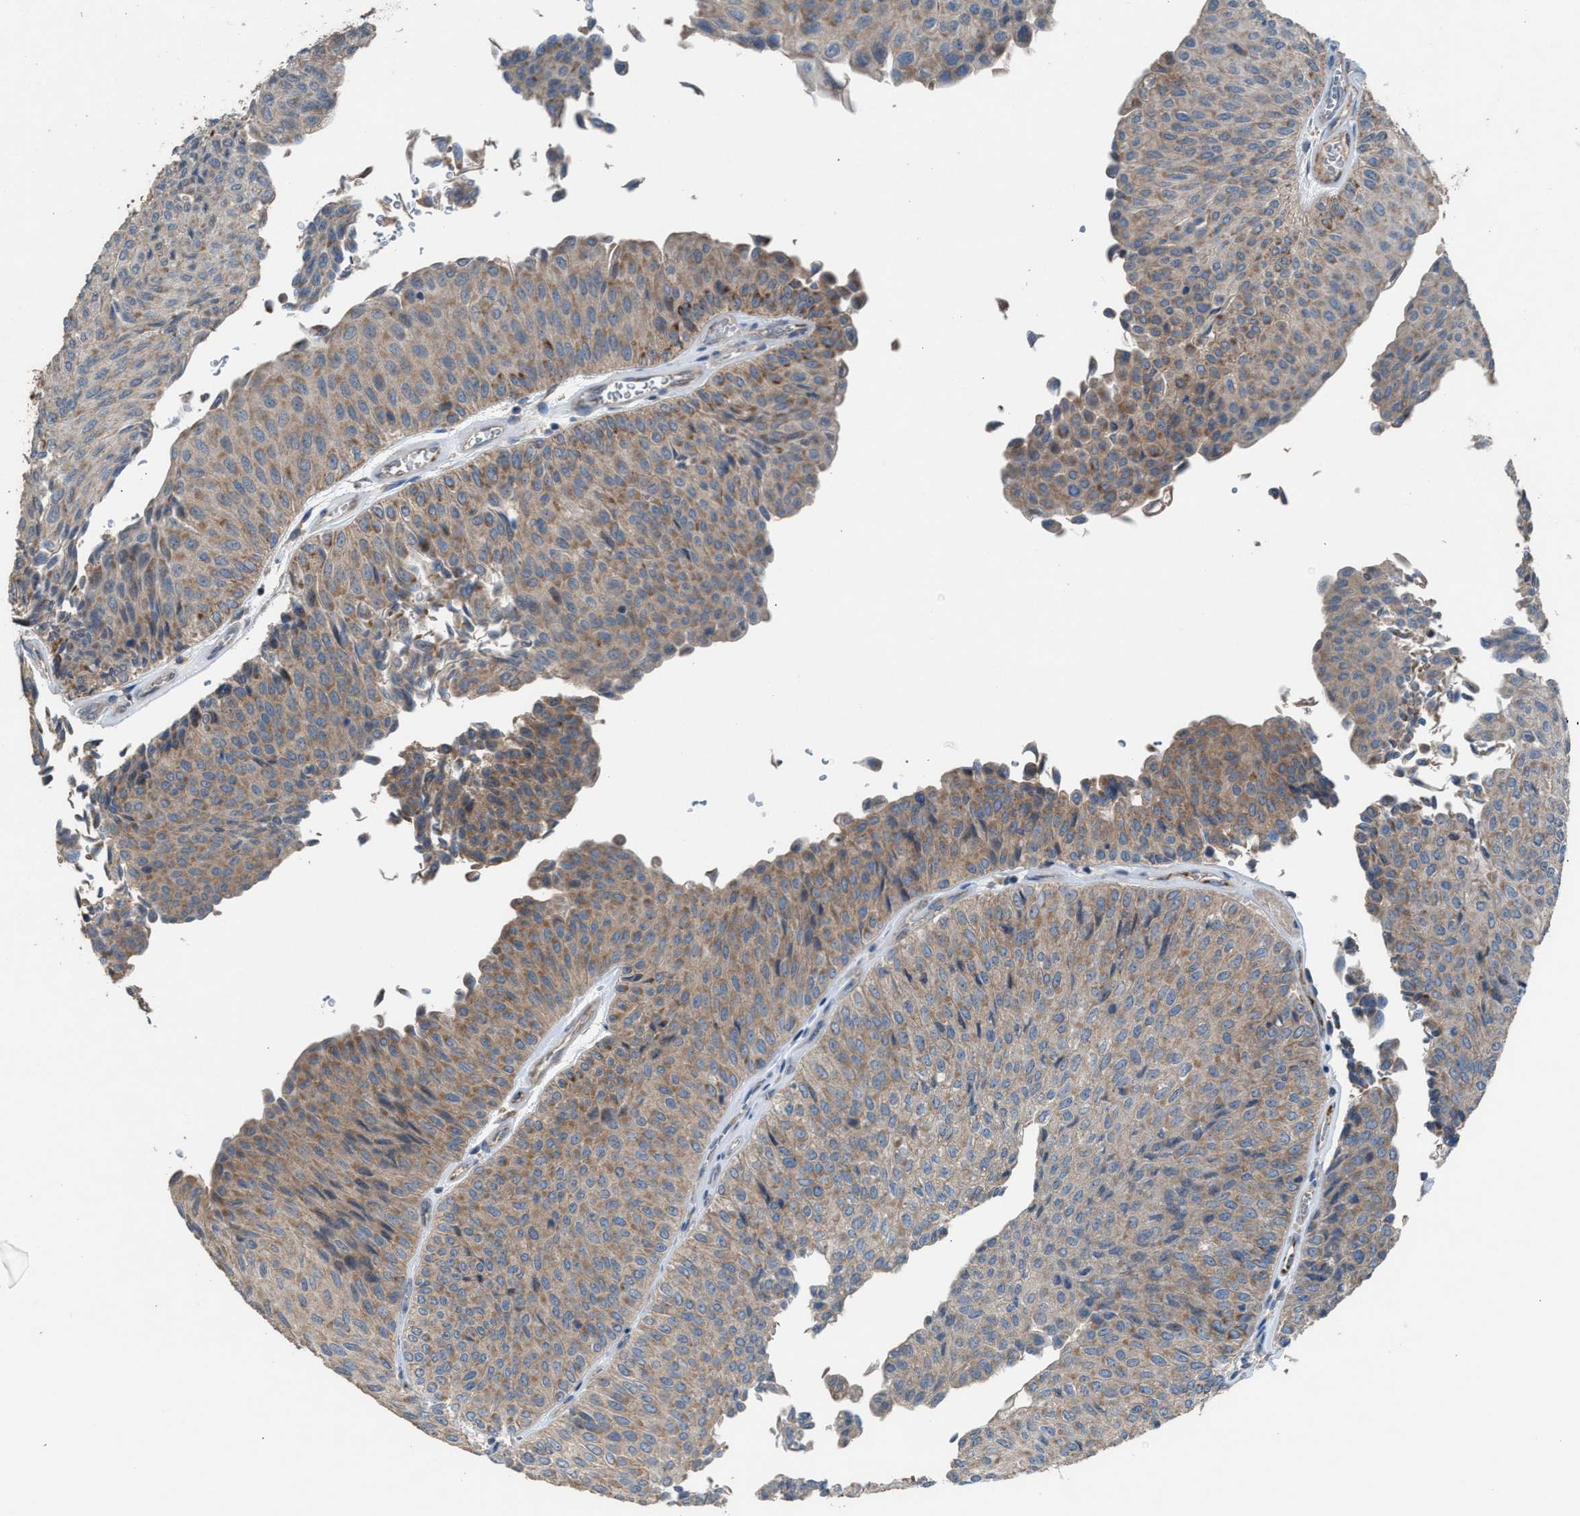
{"staining": {"intensity": "moderate", "quantity": "25%-75%", "location": "cytoplasmic/membranous"}, "tissue": "urothelial cancer", "cell_type": "Tumor cells", "image_type": "cancer", "snomed": [{"axis": "morphology", "description": "Urothelial carcinoma, Low grade"}, {"axis": "topography", "description": "Urinary bladder"}], "caption": "This is a histology image of immunohistochemistry staining of urothelial cancer, which shows moderate staining in the cytoplasmic/membranous of tumor cells.", "gene": "TPK1", "patient": {"sex": "male", "age": 78}}